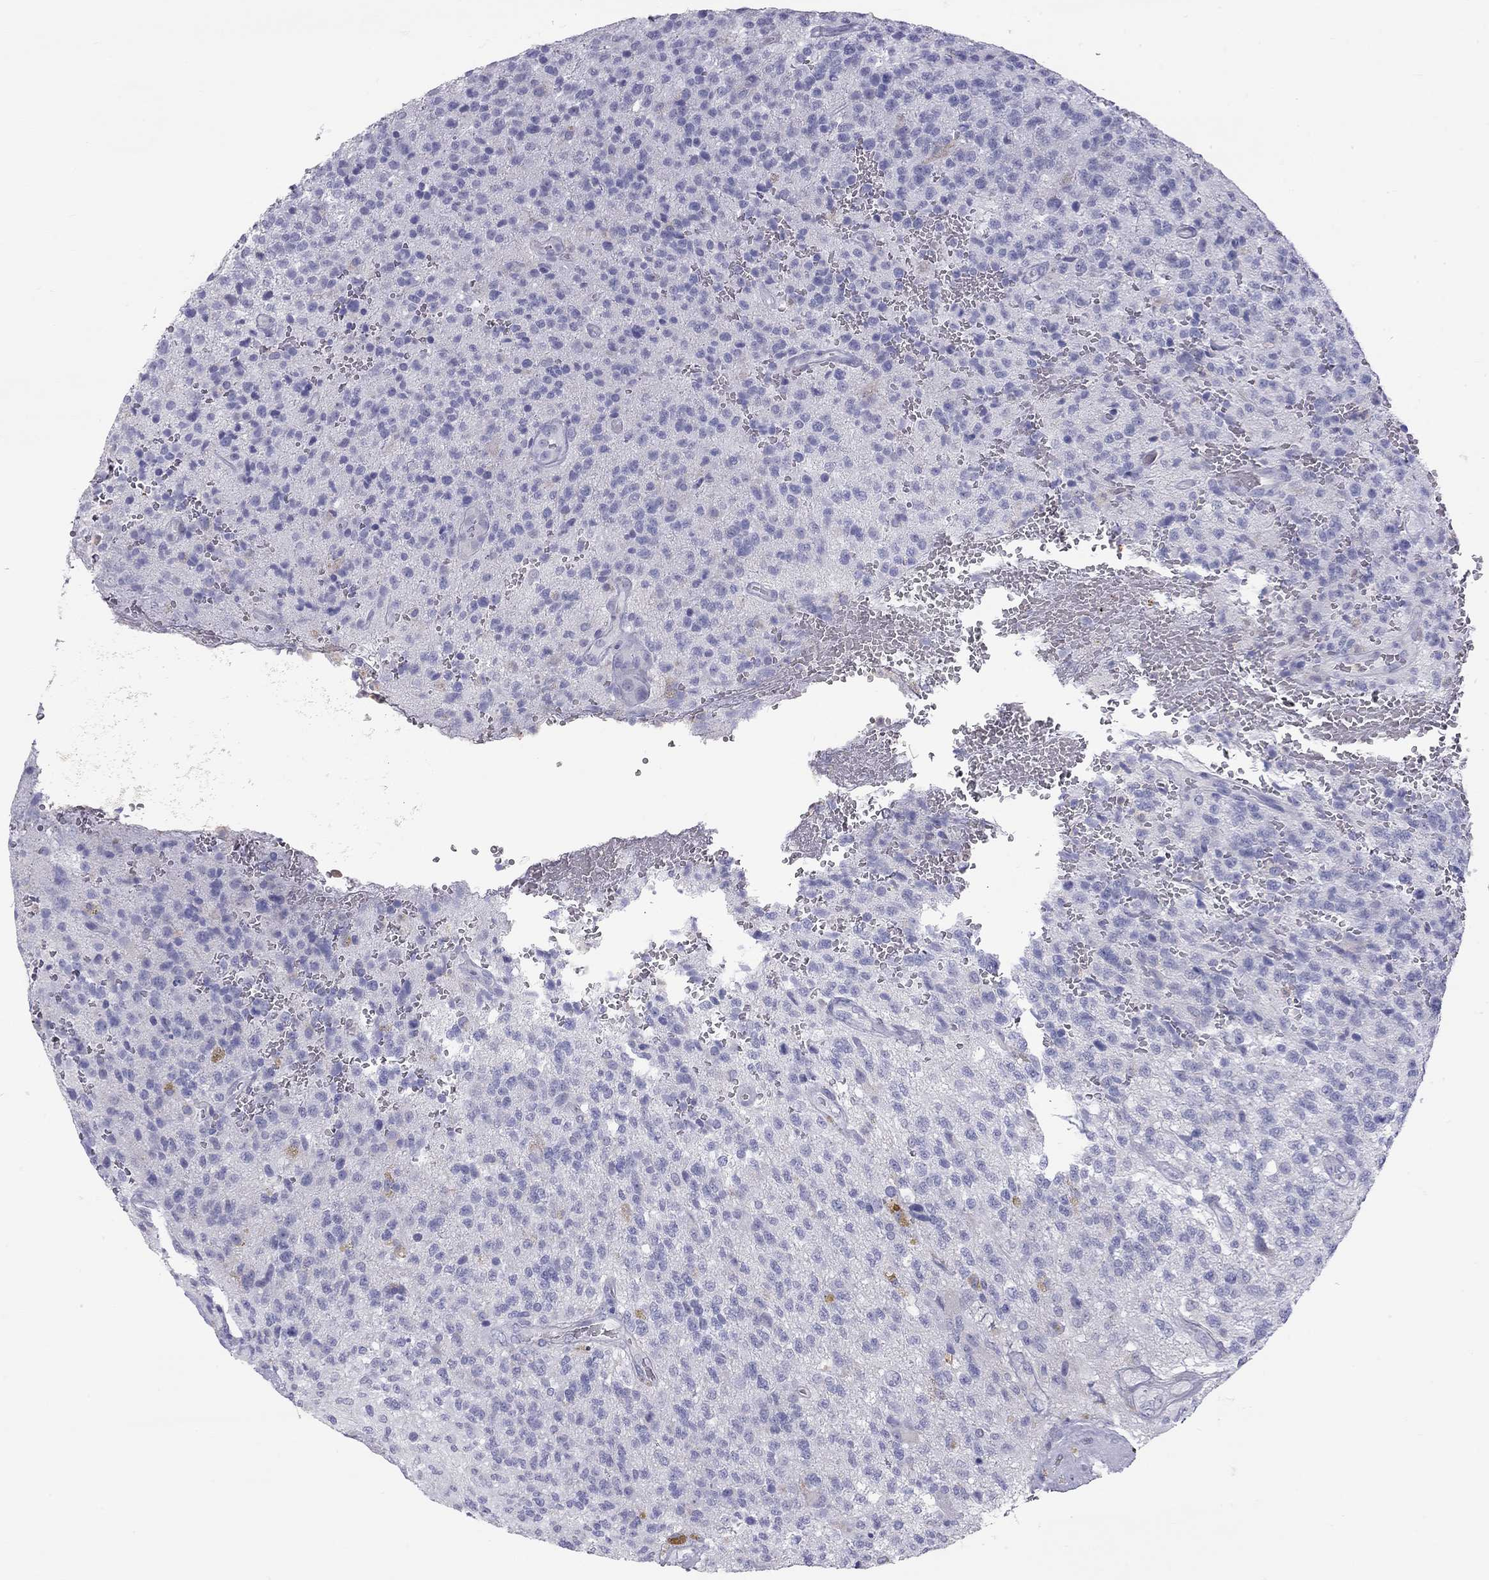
{"staining": {"intensity": "negative", "quantity": "none", "location": "none"}, "tissue": "glioma", "cell_type": "Tumor cells", "image_type": "cancer", "snomed": [{"axis": "morphology", "description": "Glioma, malignant, High grade"}, {"axis": "topography", "description": "Brain"}], "caption": "Tumor cells are negative for brown protein staining in malignant glioma (high-grade).", "gene": "TDRD6", "patient": {"sex": "male", "age": 56}}